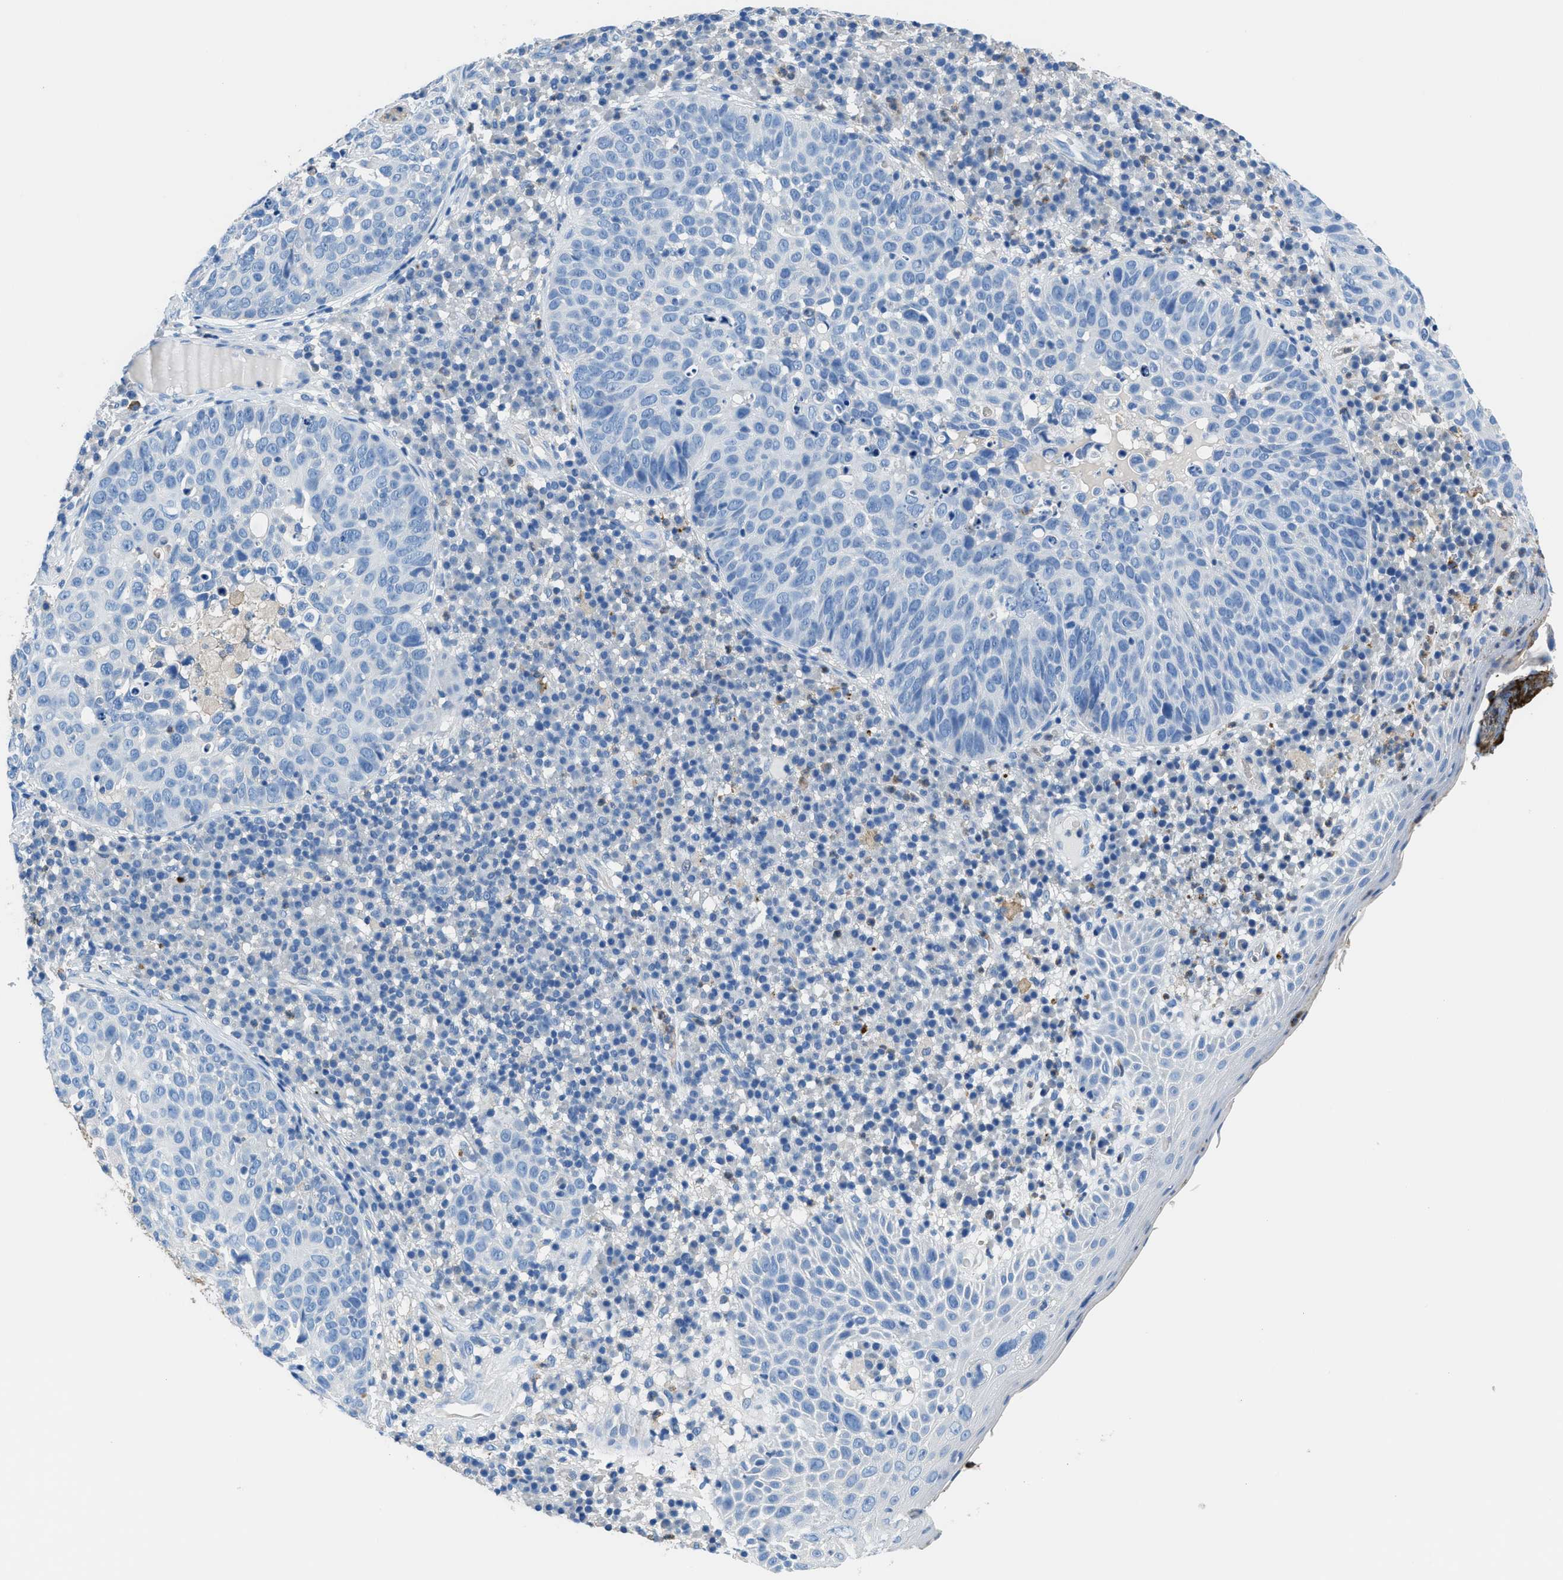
{"staining": {"intensity": "negative", "quantity": "none", "location": "none"}, "tissue": "skin cancer", "cell_type": "Tumor cells", "image_type": "cancer", "snomed": [{"axis": "morphology", "description": "Squamous cell carcinoma in situ, NOS"}, {"axis": "morphology", "description": "Squamous cell carcinoma, NOS"}, {"axis": "topography", "description": "Skin"}], "caption": "The immunohistochemistry image has no significant staining in tumor cells of skin squamous cell carcinoma in situ tissue.", "gene": "NEB", "patient": {"sex": "male", "age": 93}}